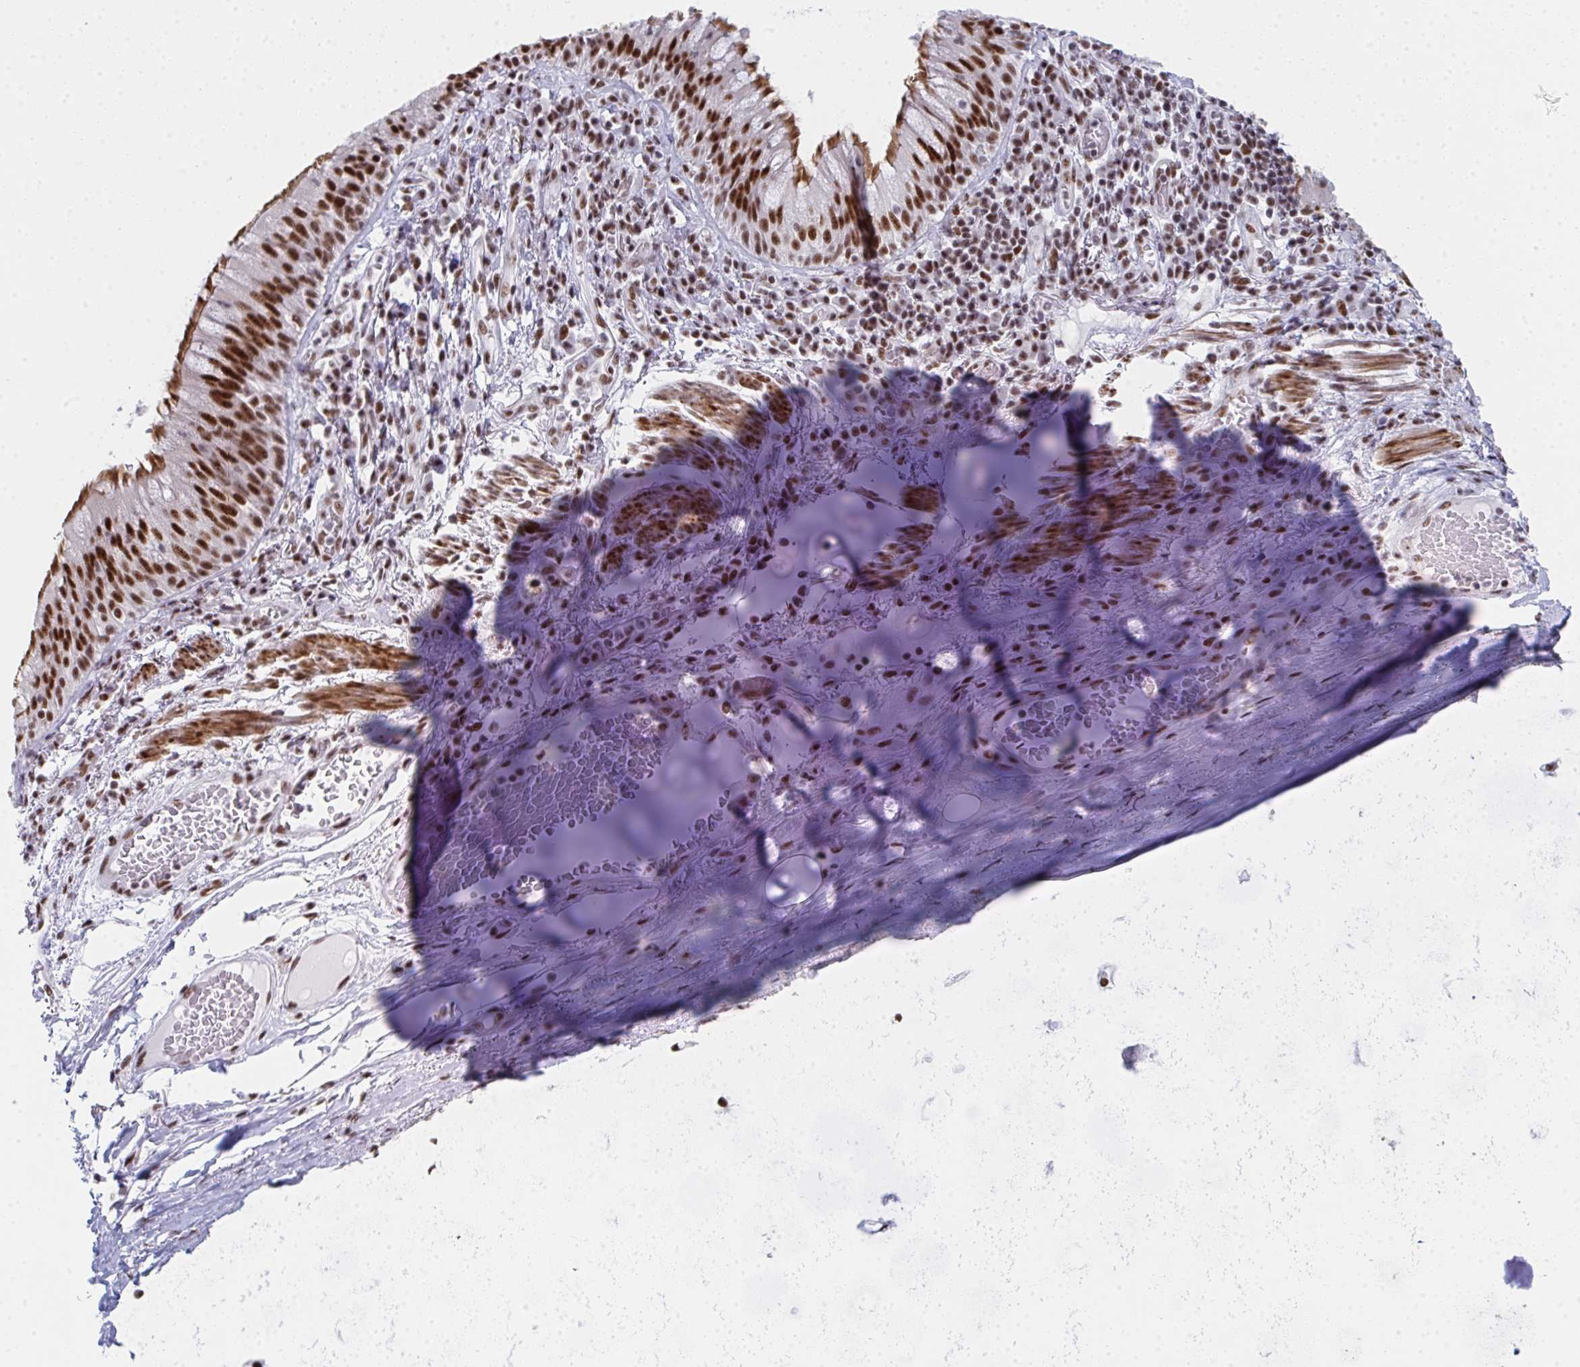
{"staining": {"intensity": "strong", "quantity": ">75%", "location": "cytoplasmic/membranous,nuclear"}, "tissue": "bronchus", "cell_type": "Respiratory epithelial cells", "image_type": "normal", "snomed": [{"axis": "morphology", "description": "Normal tissue, NOS"}, {"axis": "topography", "description": "Cartilage tissue"}, {"axis": "topography", "description": "Bronchus"}], "caption": "Immunohistochemical staining of normal human bronchus shows high levels of strong cytoplasmic/membranous,nuclear expression in approximately >75% of respiratory epithelial cells.", "gene": "SNRNP70", "patient": {"sex": "male", "age": 56}}